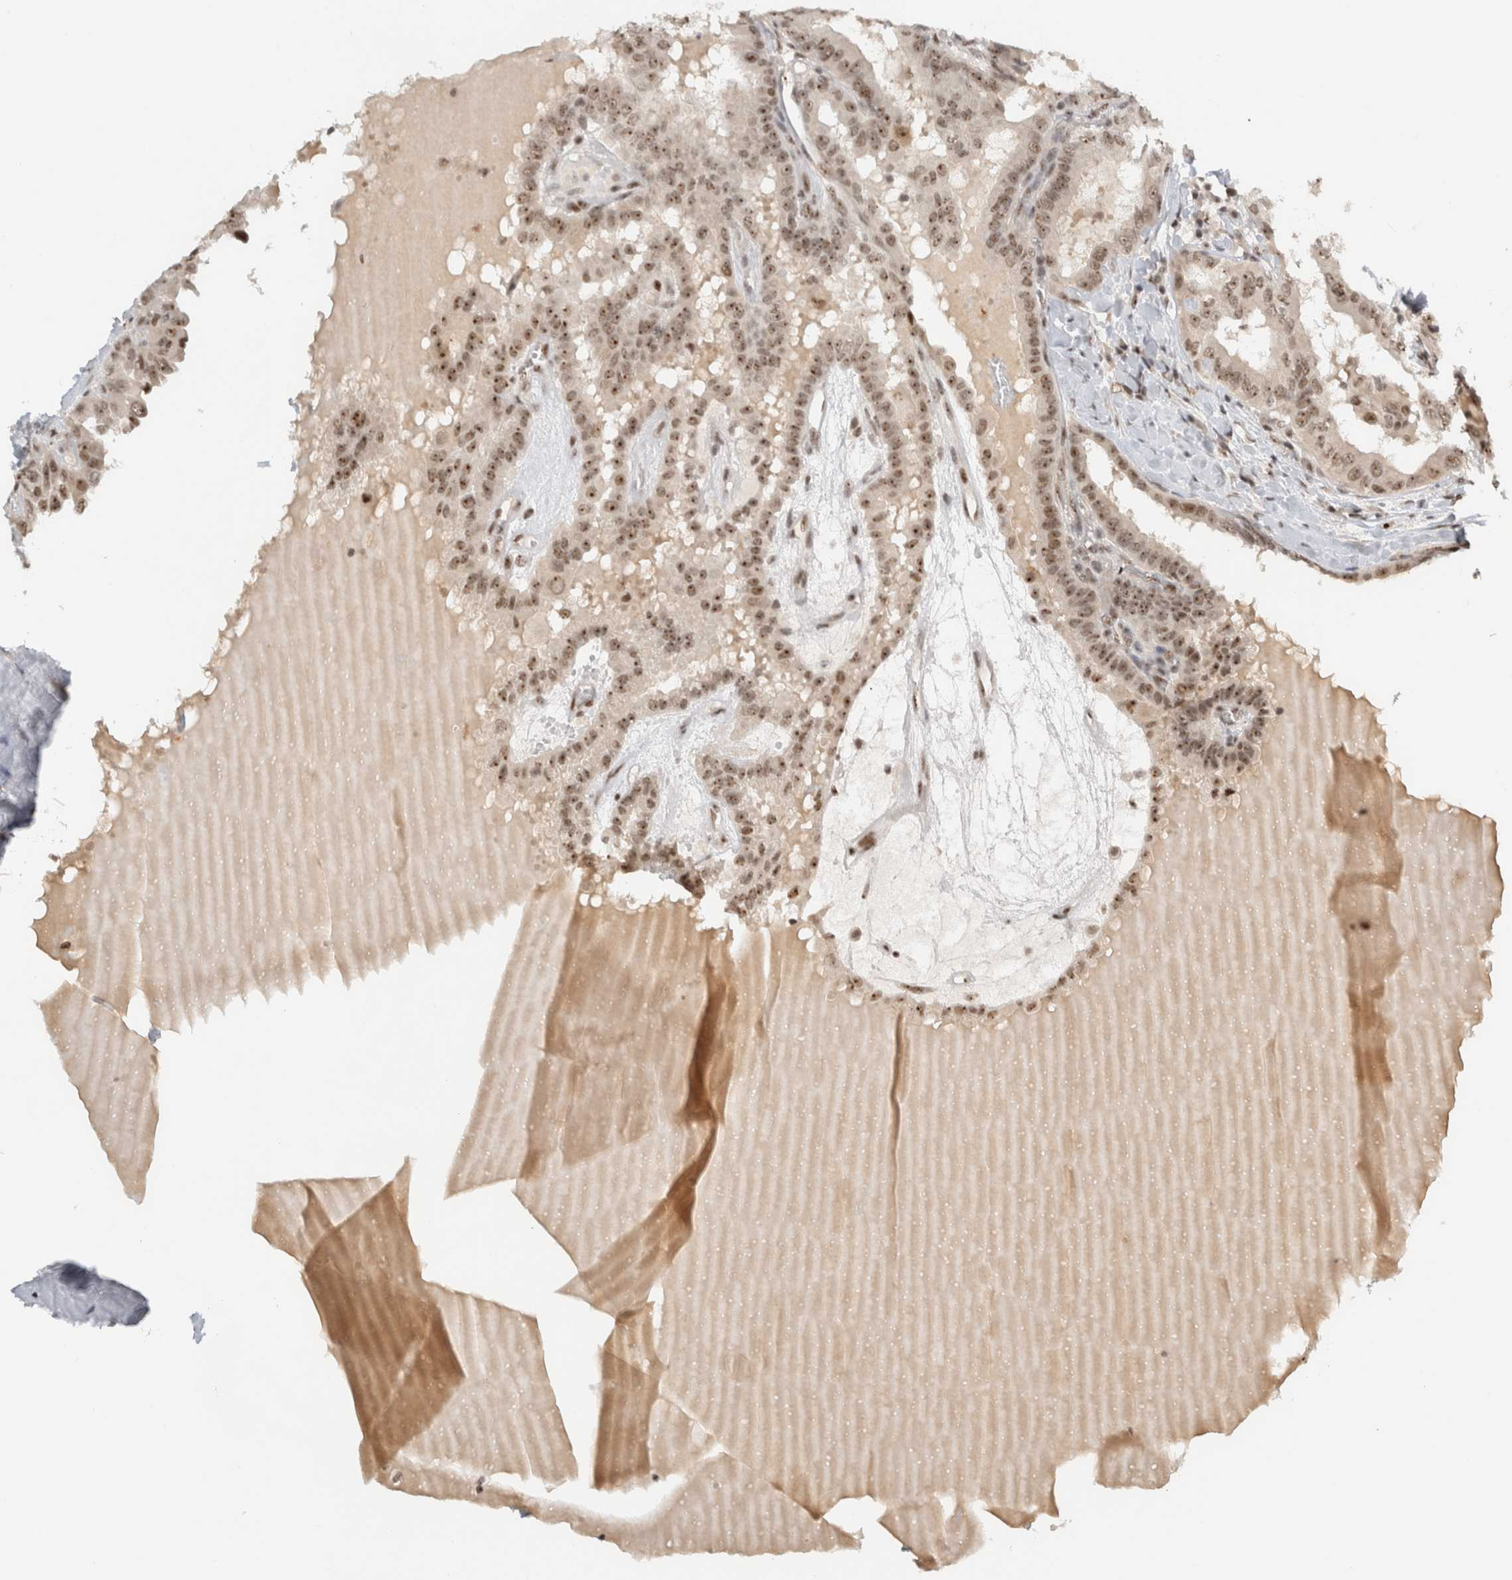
{"staining": {"intensity": "weak", "quantity": ">75%", "location": "nuclear"}, "tissue": "thyroid cancer", "cell_type": "Tumor cells", "image_type": "cancer", "snomed": [{"axis": "morphology", "description": "Papillary adenocarcinoma, NOS"}, {"axis": "topography", "description": "Thyroid gland"}], "caption": "Thyroid cancer (papillary adenocarcinoma) stained with a brown dye displays weak nuclear positive expression in approximately >75% of tumor cells.", "gene": "EBNA1BP2", "patient": {"sex": "male", "age": 33}}